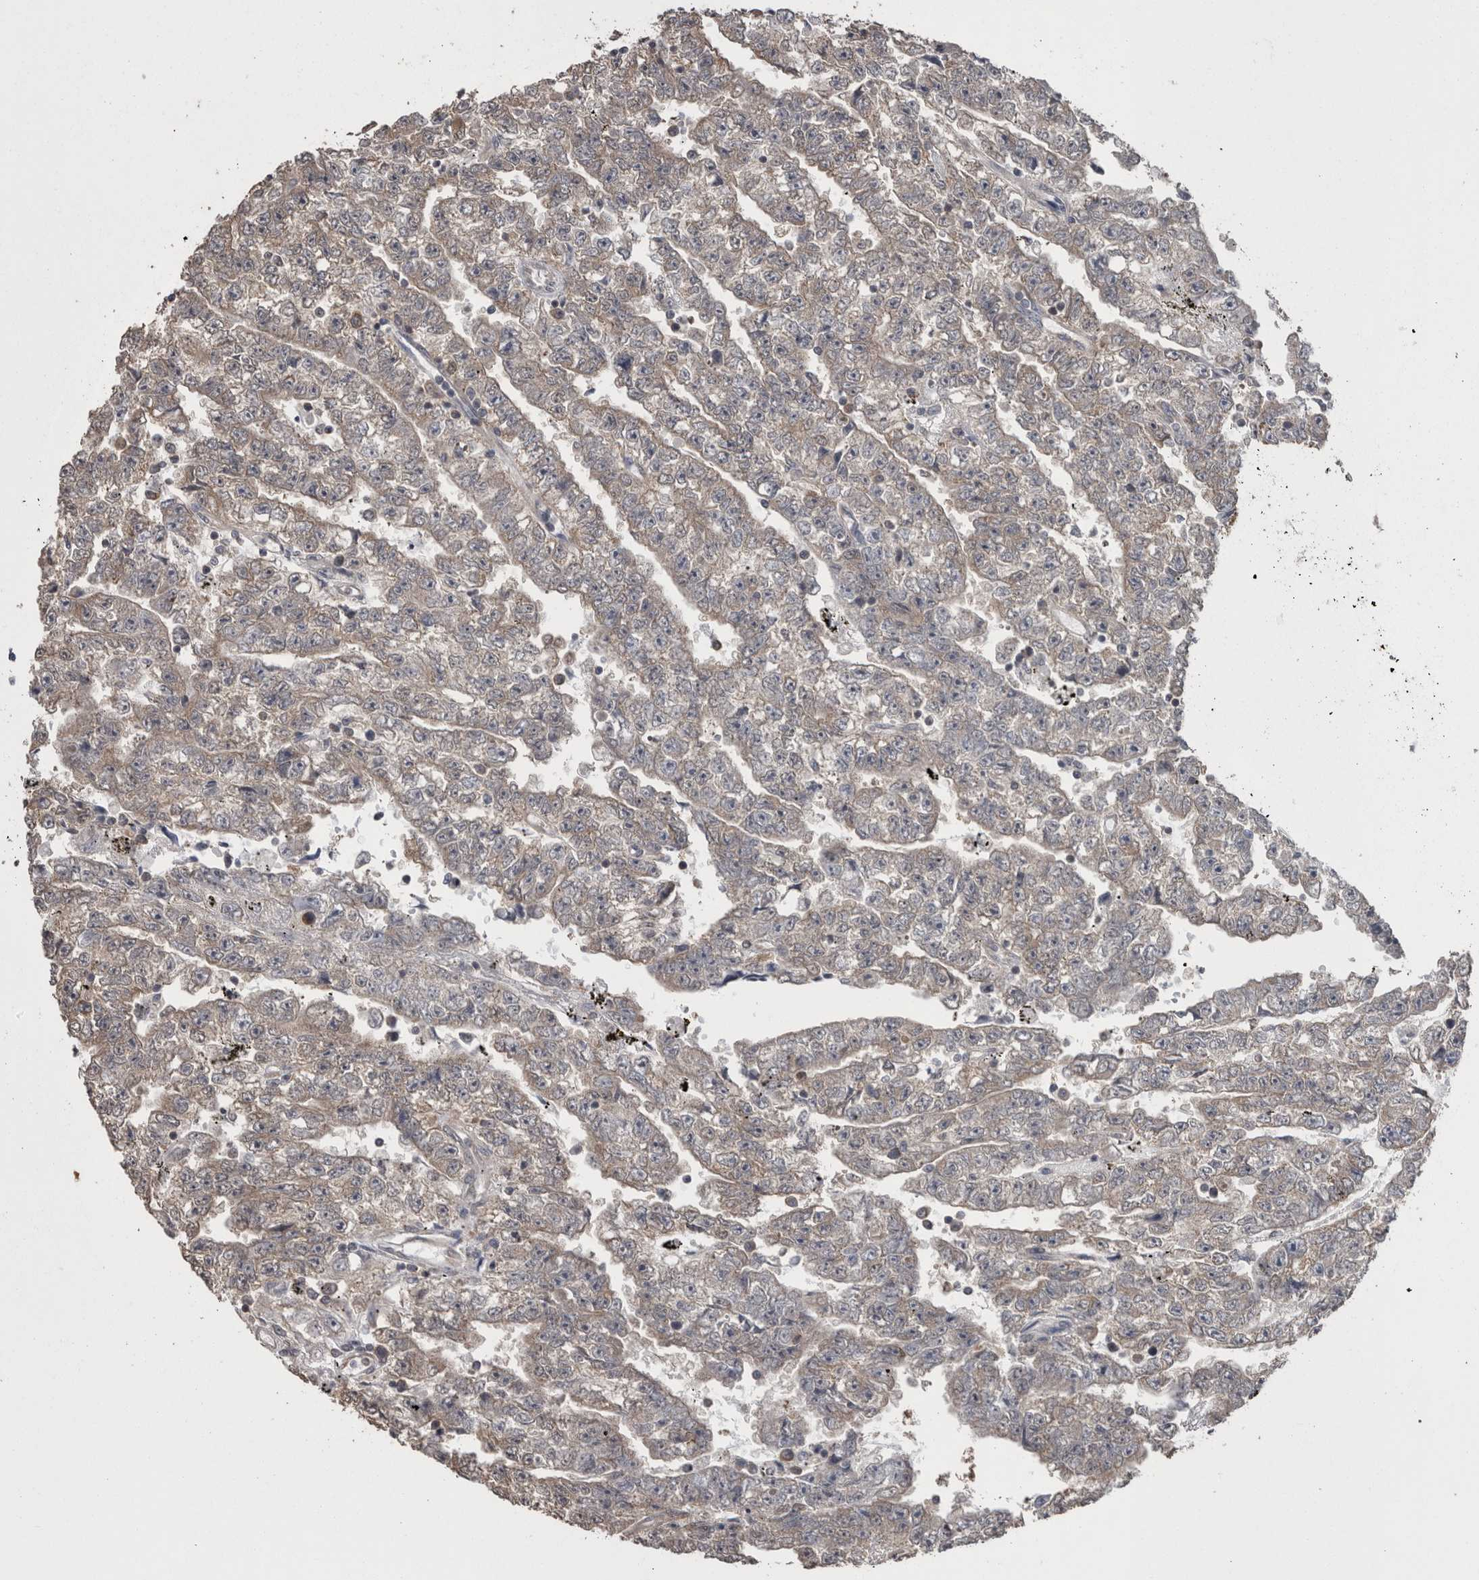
{"staining": {"intensity": "weak", "quantity": "25%-75%", "location": "cytoplasmic/membranous"}, "tissue": "testis cancer", "cell_type": "Tumor cells", "image_type": "cancer", "snomed": [{"axis": "morphology", "description": "Carcinoma, Embryonal, NOS"}, {"axis": "topography", "description": "Testis"}], "caption": "DAB (3,3'-diaminobenzidine) immunohistochemical staining of human testis embryonal carcinoma displays weak cytoplasmic/membranous protein positivity in approximately 25%-75% of tumor cells.", "gene": "DDX6", "patient": {"sex": "male", "age": 25}}